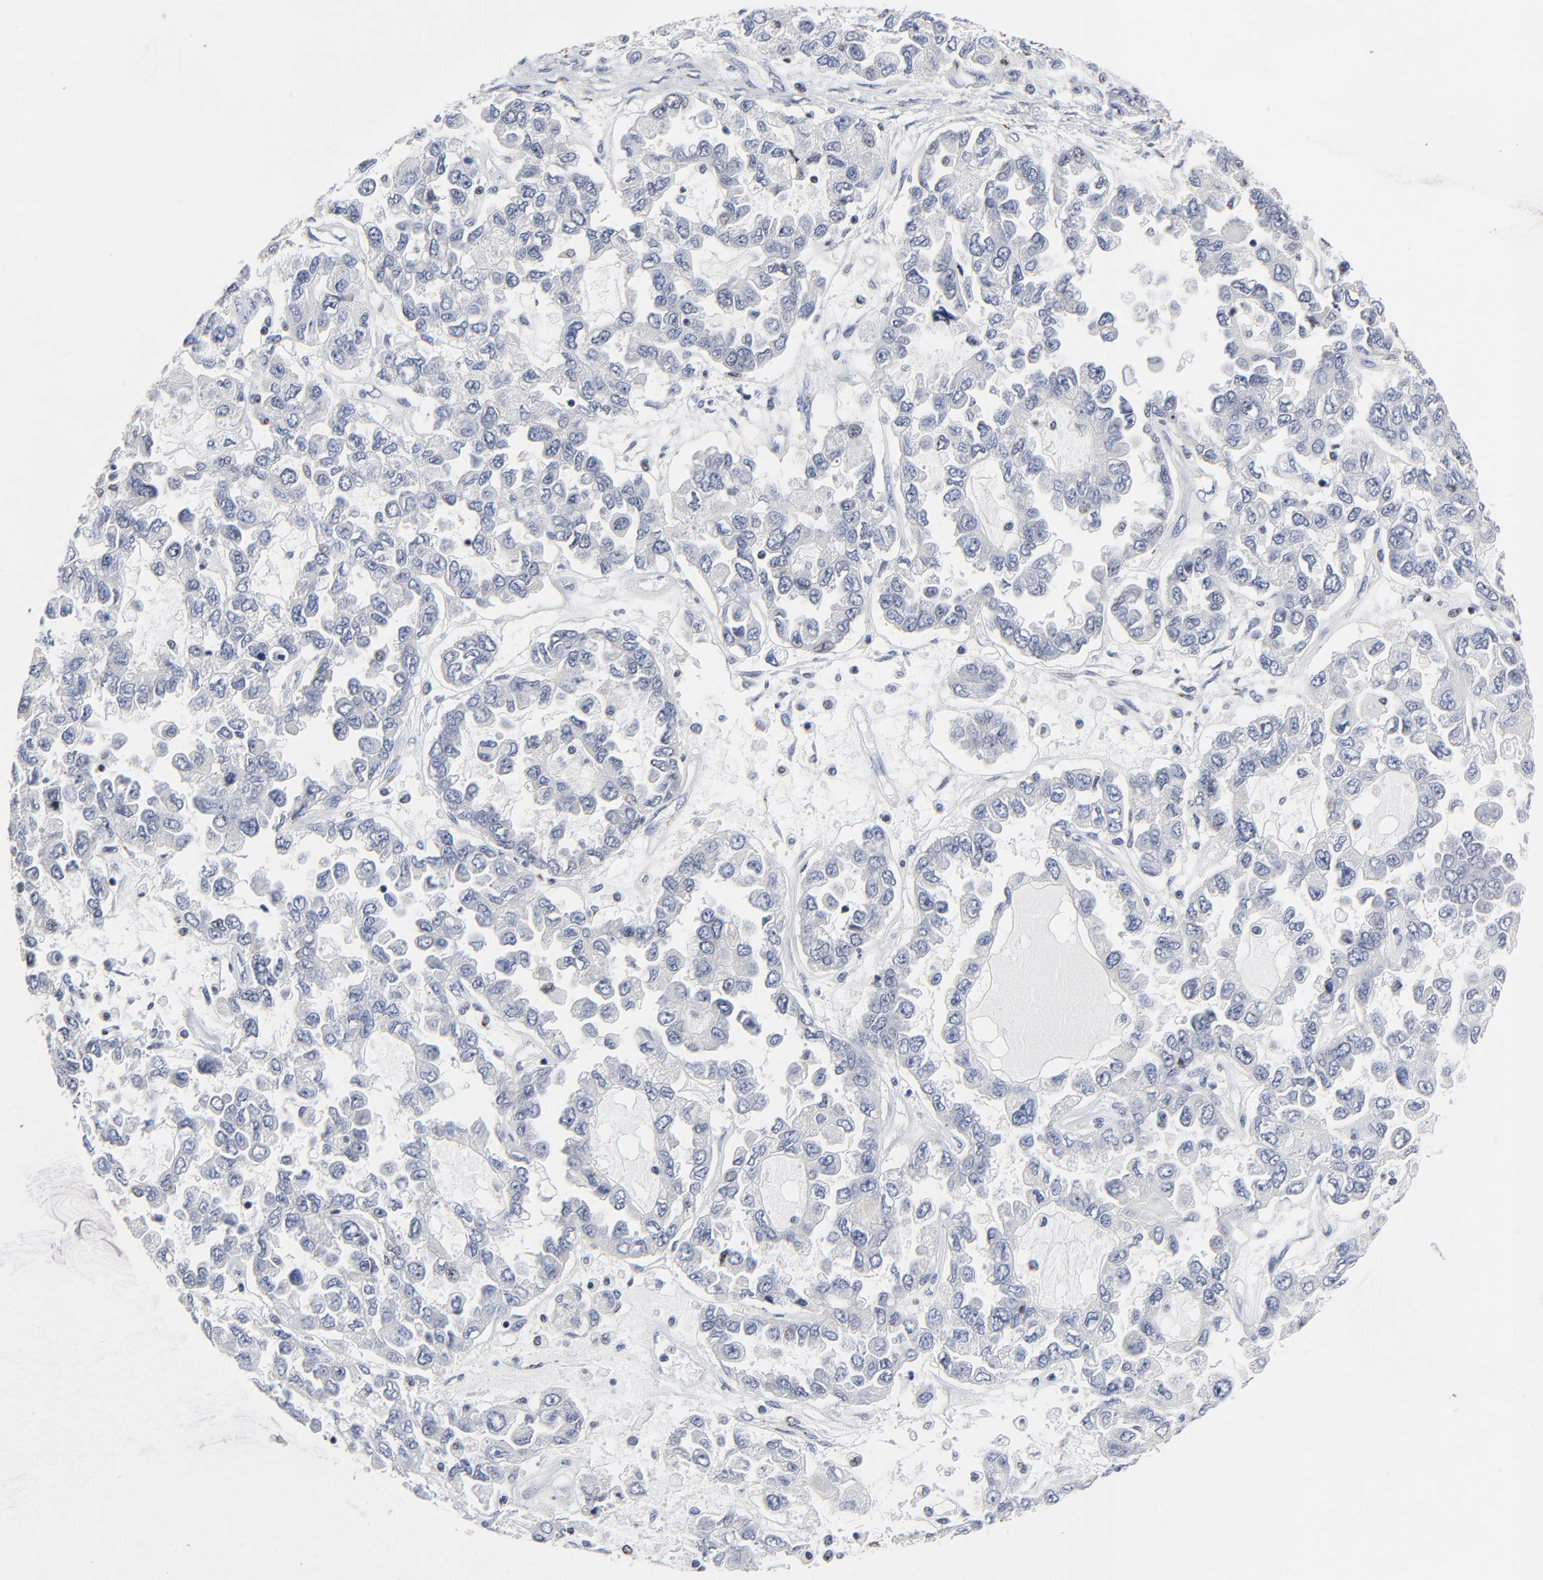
{"staining": {"intensity": "negative", "quantity": "none", "location": "none"}, "tissue": "ovarian cancer", "cell_type": "Tumor cells", "image_type": "cancer", "snomed": [{"axis": "morphology", "description": "Cystadenocarcinoma, serous, NOS"}, {"axis": "topography", "description": "Ovary"}], "caption": "Histopathology image shows no protein expression in tumor cells of ovarian serous cystadenocarcinoma tissue.", "gene": "LNX1", "patient": {"sex": "female", "age": 84}}